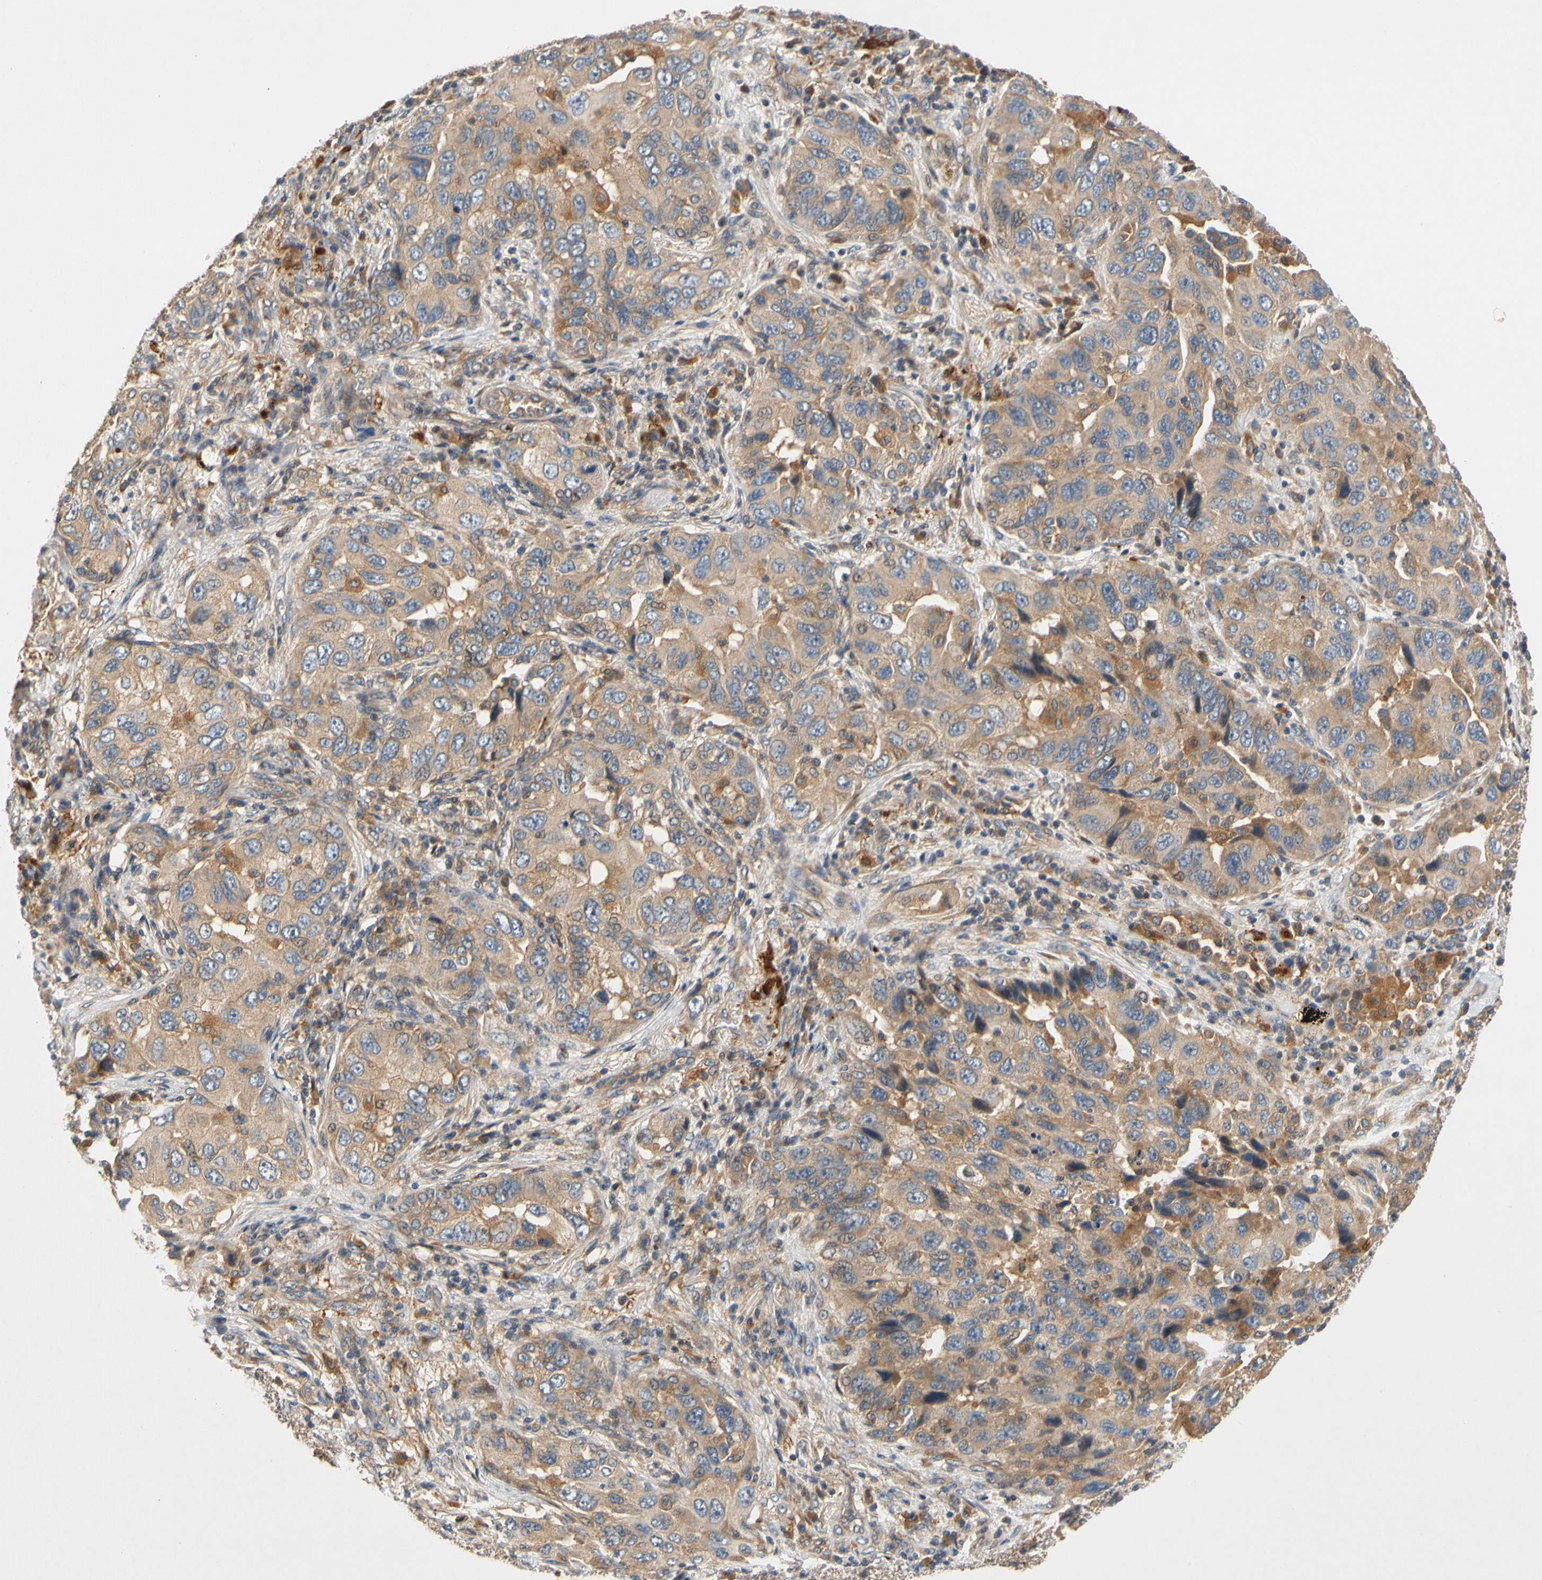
{"staining": {"intensity": "moderate", "quantity": "25%-75%", "location": "cytoplasmic/membranous"}, "tissue": "lung cancer", "cell_type": "Tumor cells", "image_type": "cancer", "snomed": [{"axis": "morphology", "description": "Adenocarcinoma, NOS"}, {"axis": "topography", "description": "Lung"}], "caption": "Protein staining by immunohistochemistry shows moderate cytoplasmic/membranous expression in about 25%-75% of tumor cells in lung cancer (adenocarcinoma). The staining is performed using DAB (3,3'-diaminobenzidine) brown chromogen to label protein expression. The nuclei are counter-stained blue using hematoxylin.", "gene": "USP46", "patient": {"sex": "female", "age": 65}}